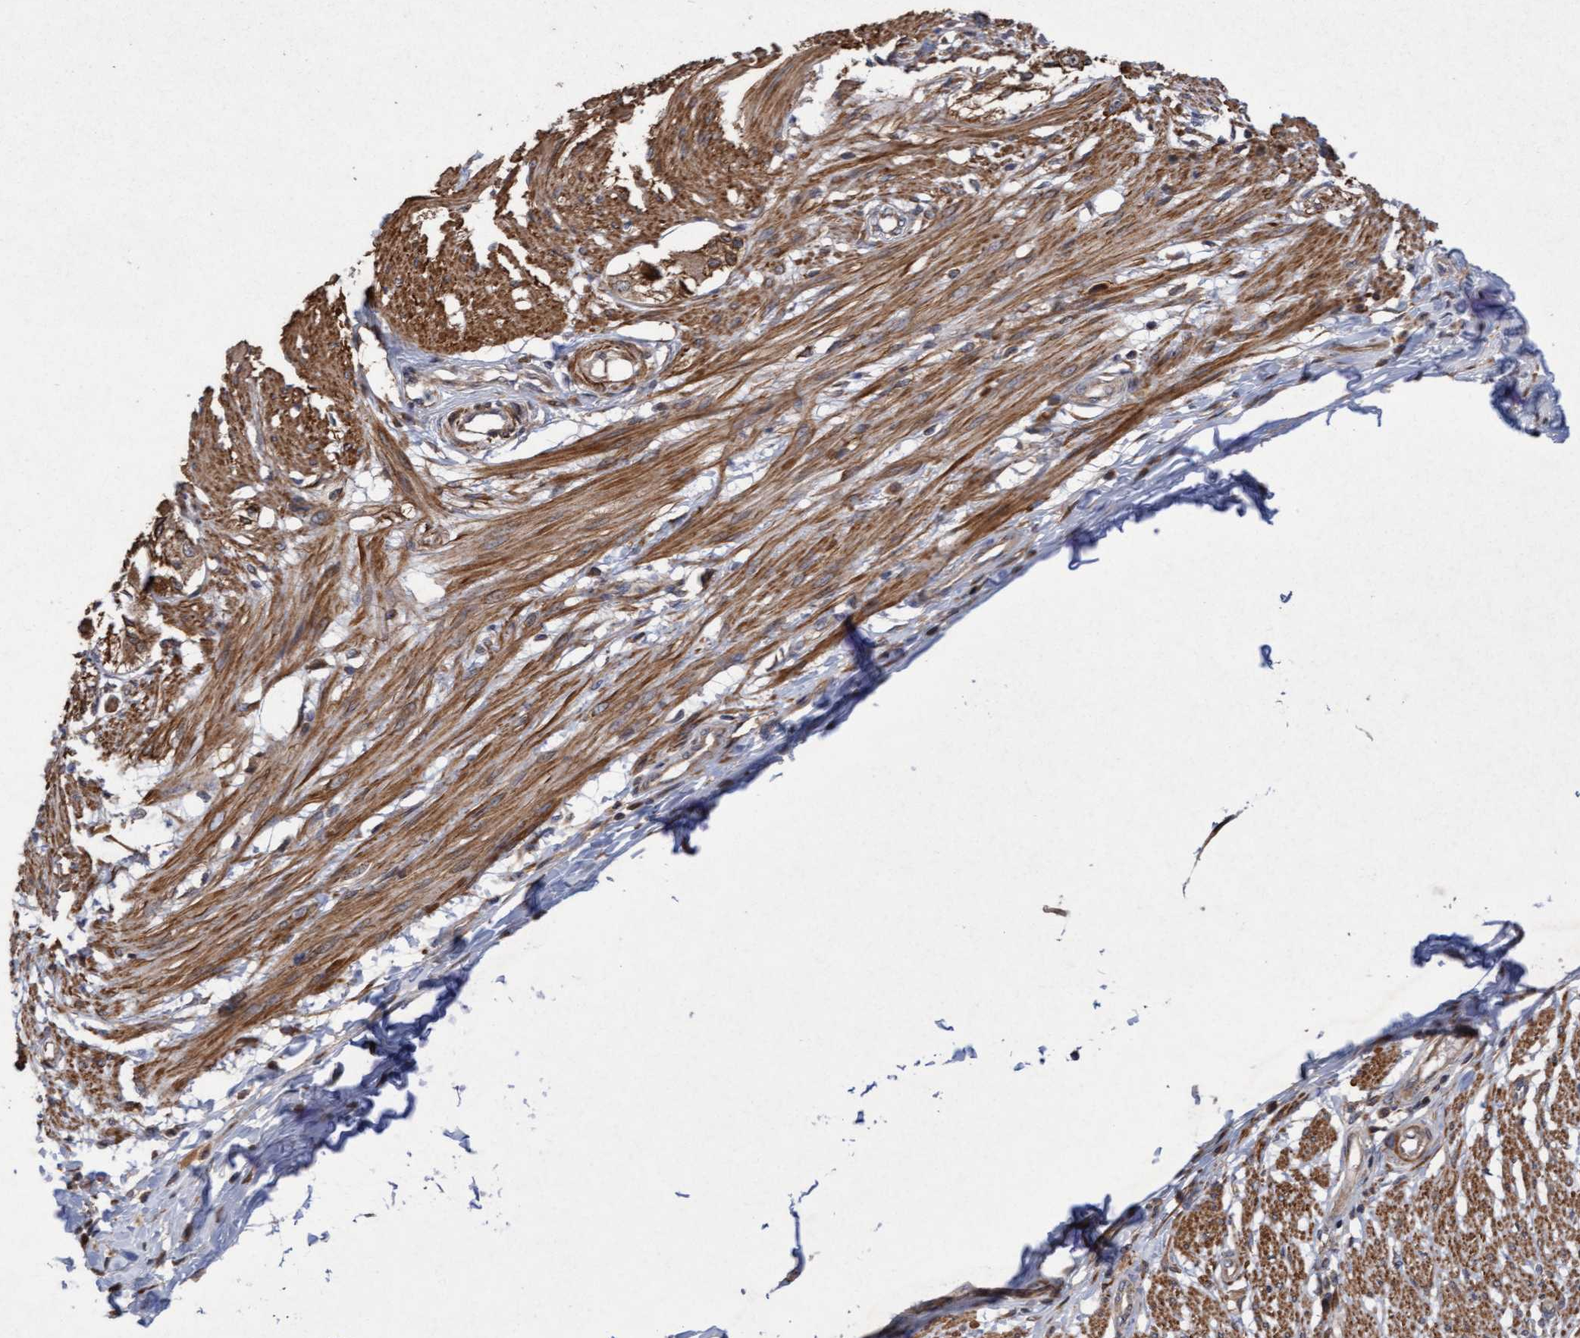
{"staining": {"intensity": "moderate", "quantity": ">75%", "location": "cytoplasmic/membranous"}, "tissue": "smooth muscle", "cell_type": "Smooth muscle cells", "image_type": "normal", "snomed": [{"axis": "morphology", "description": "Normal tissue, NOS"}, {"axis": "morphology", "description": "Adenocarcinoma, NOS"}, {"axis": "topography", "description": "Colon"}, {"axis": "topography", "description": "Peripheral nerve tissue"}], "caption": "Immunohistochemistry (IHC) micrograph of benign smooth muscle: smooth muscle stained using IHC shows medium levels of moderate protein expression localized specifically in the cytoplasmic/membranous of smooth muscle cells, appearing as a cytoplasmic/membranous brown color.", "gene": "ELP5", "patient": {"sex": "male", "age": 14}}